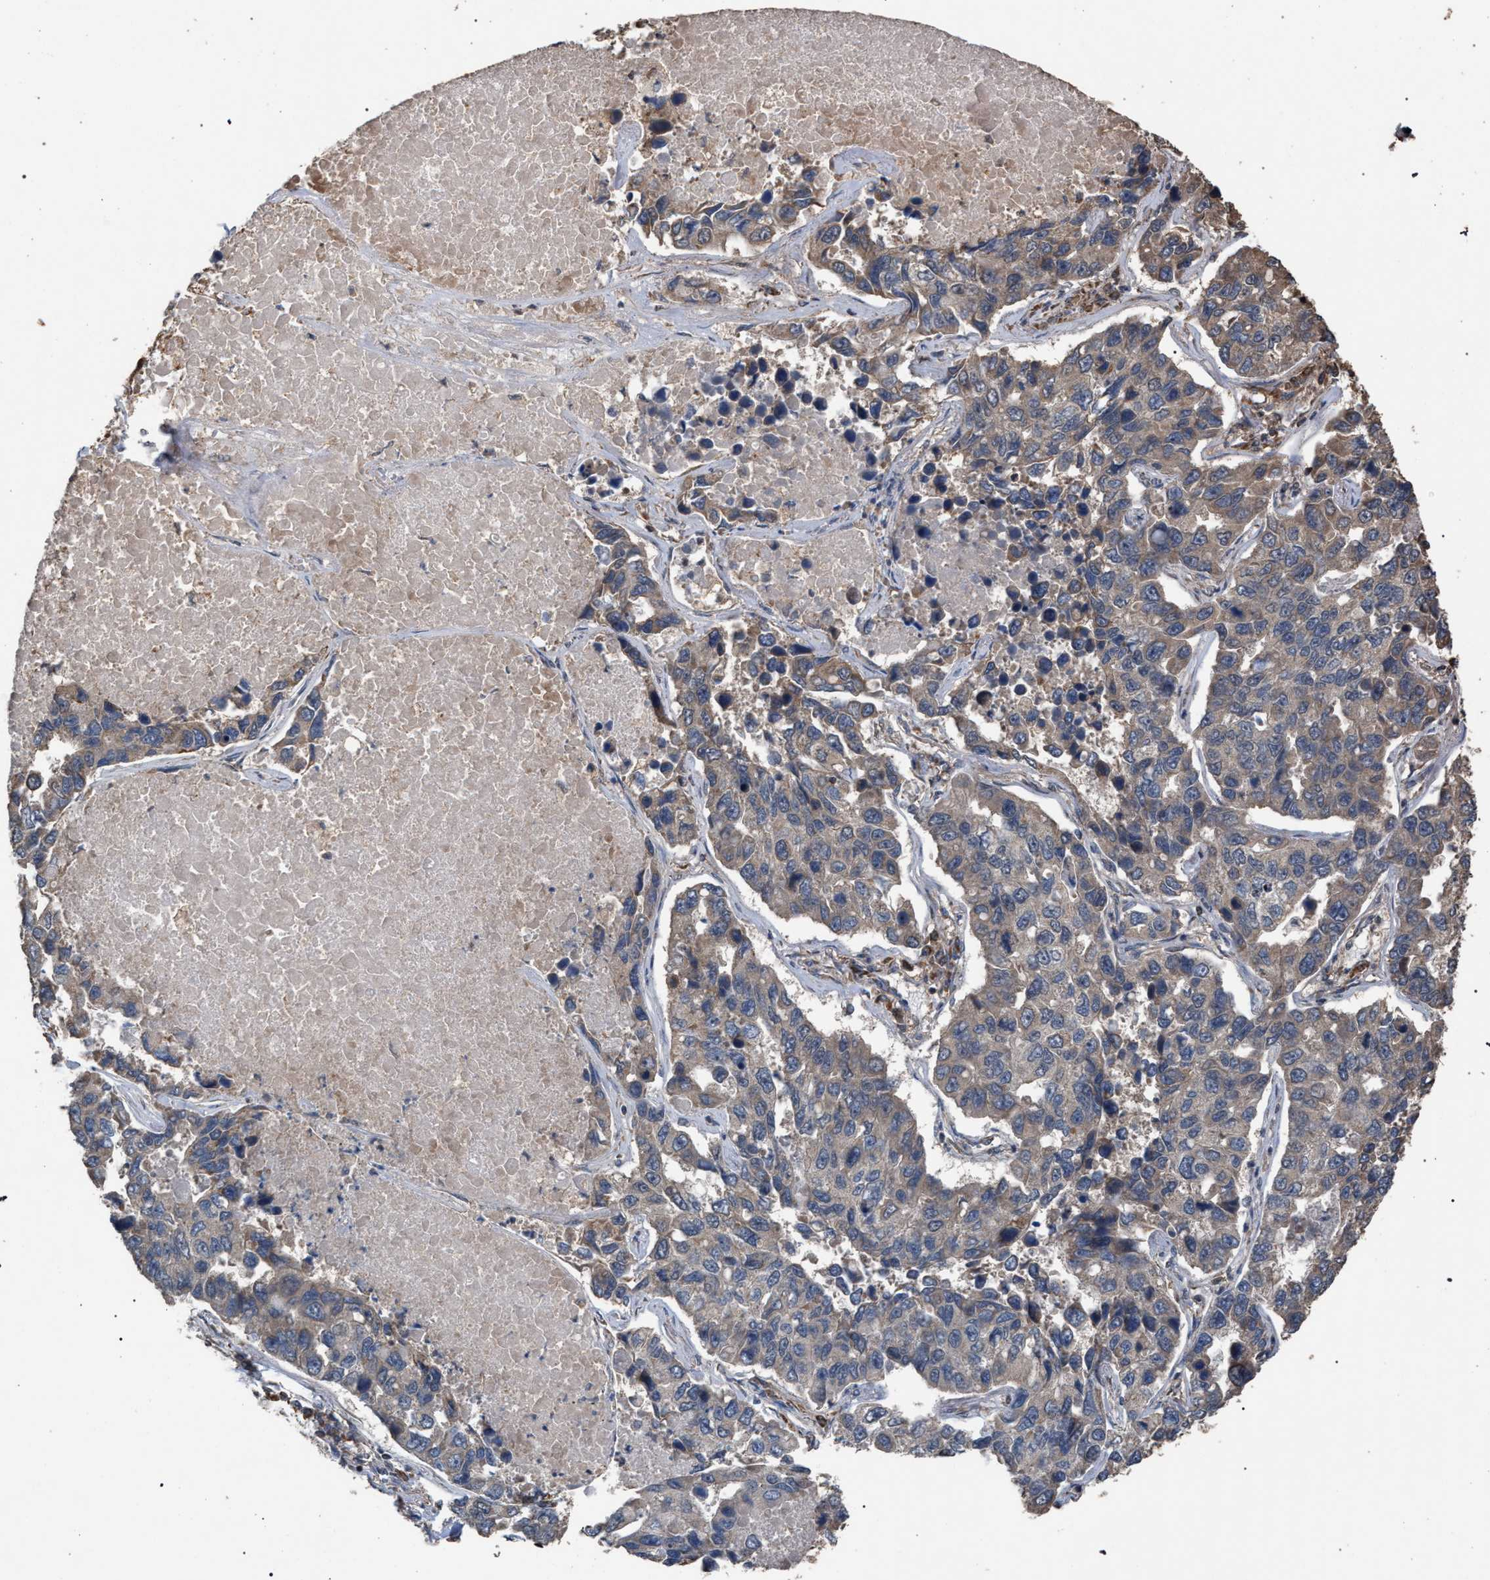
{"staining": {"intensity": "weak", "quantity": "25%-75%", "location": "cytoplasmic/membranous"}, "tissue": "lung cancer", "cell_type": "Tumor cells", "image_type": "cancer", "snomed": [{"axis": "morphology", "description": "Adenocarcinoma, NOS"}, {"axis": "topography", "description": "Lung"}], "caption": "Weak cytoplasmic/membranous protein positivity is seen in approximately 25%-75% of tumor cells in lung cancer. The protein of interest is shown in brown color, while the nuclei are stained blue.", "gene": "NAA35", "patient": {"sex": "male", "age": 64}}